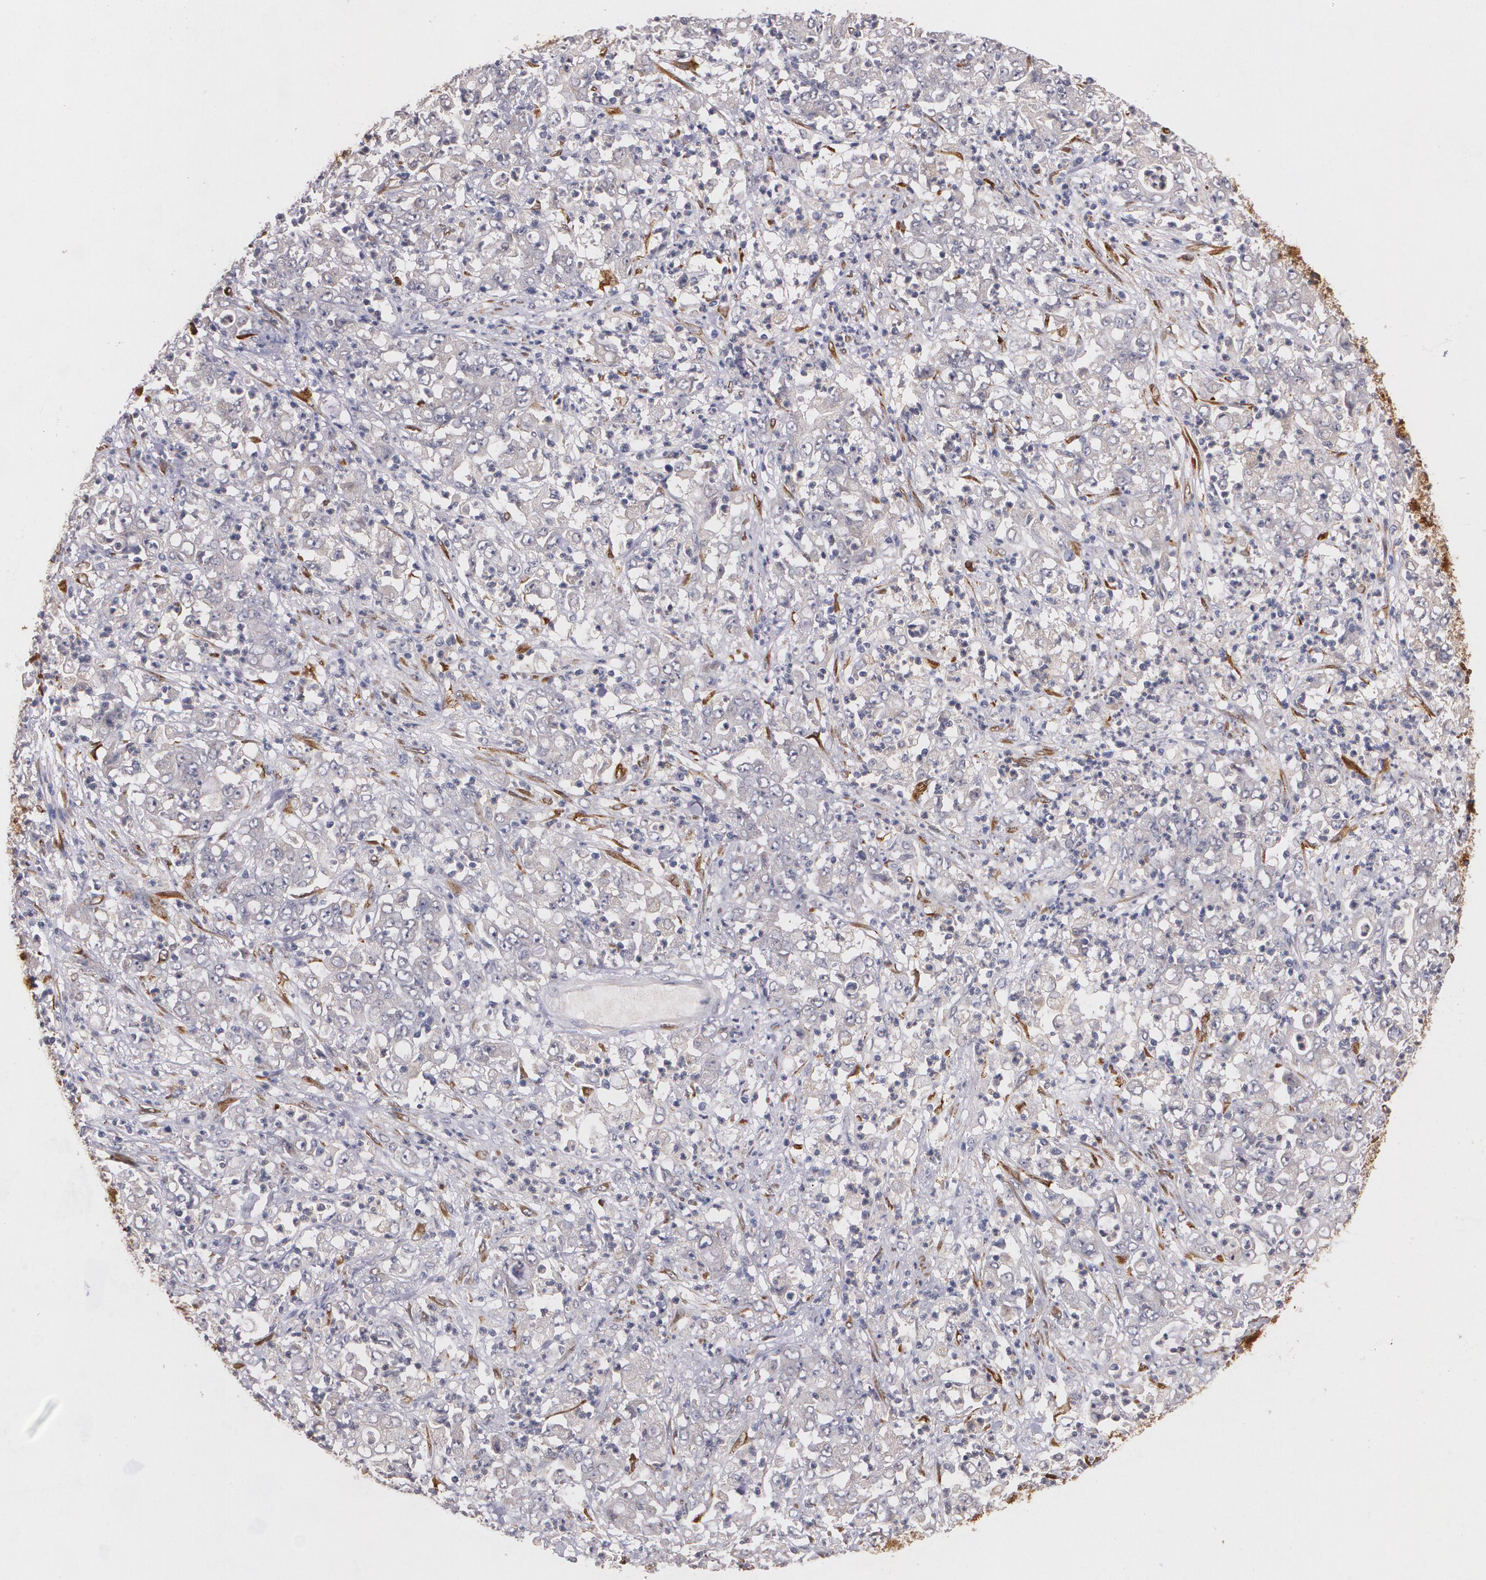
{"staining": {"intensity": "negative", "quantity": "none", "location": "none"}, "tissue": "stomach cancer", "cell_type": "Tumor cells", "image_type": "cancer", "snomed": [{"axis": "morphology", "description": "Adenocarcinoma, NOS"}, {"axis": "topography", "description": "Stomach, lower"}], "caption": "This is an immunohistochemistry photomicrograph of human adenocarcinoma (stomach). There is no expression in tumor cells.", "gene": "IFNGR2", "patient": {"sex": "female", "age": 71}}